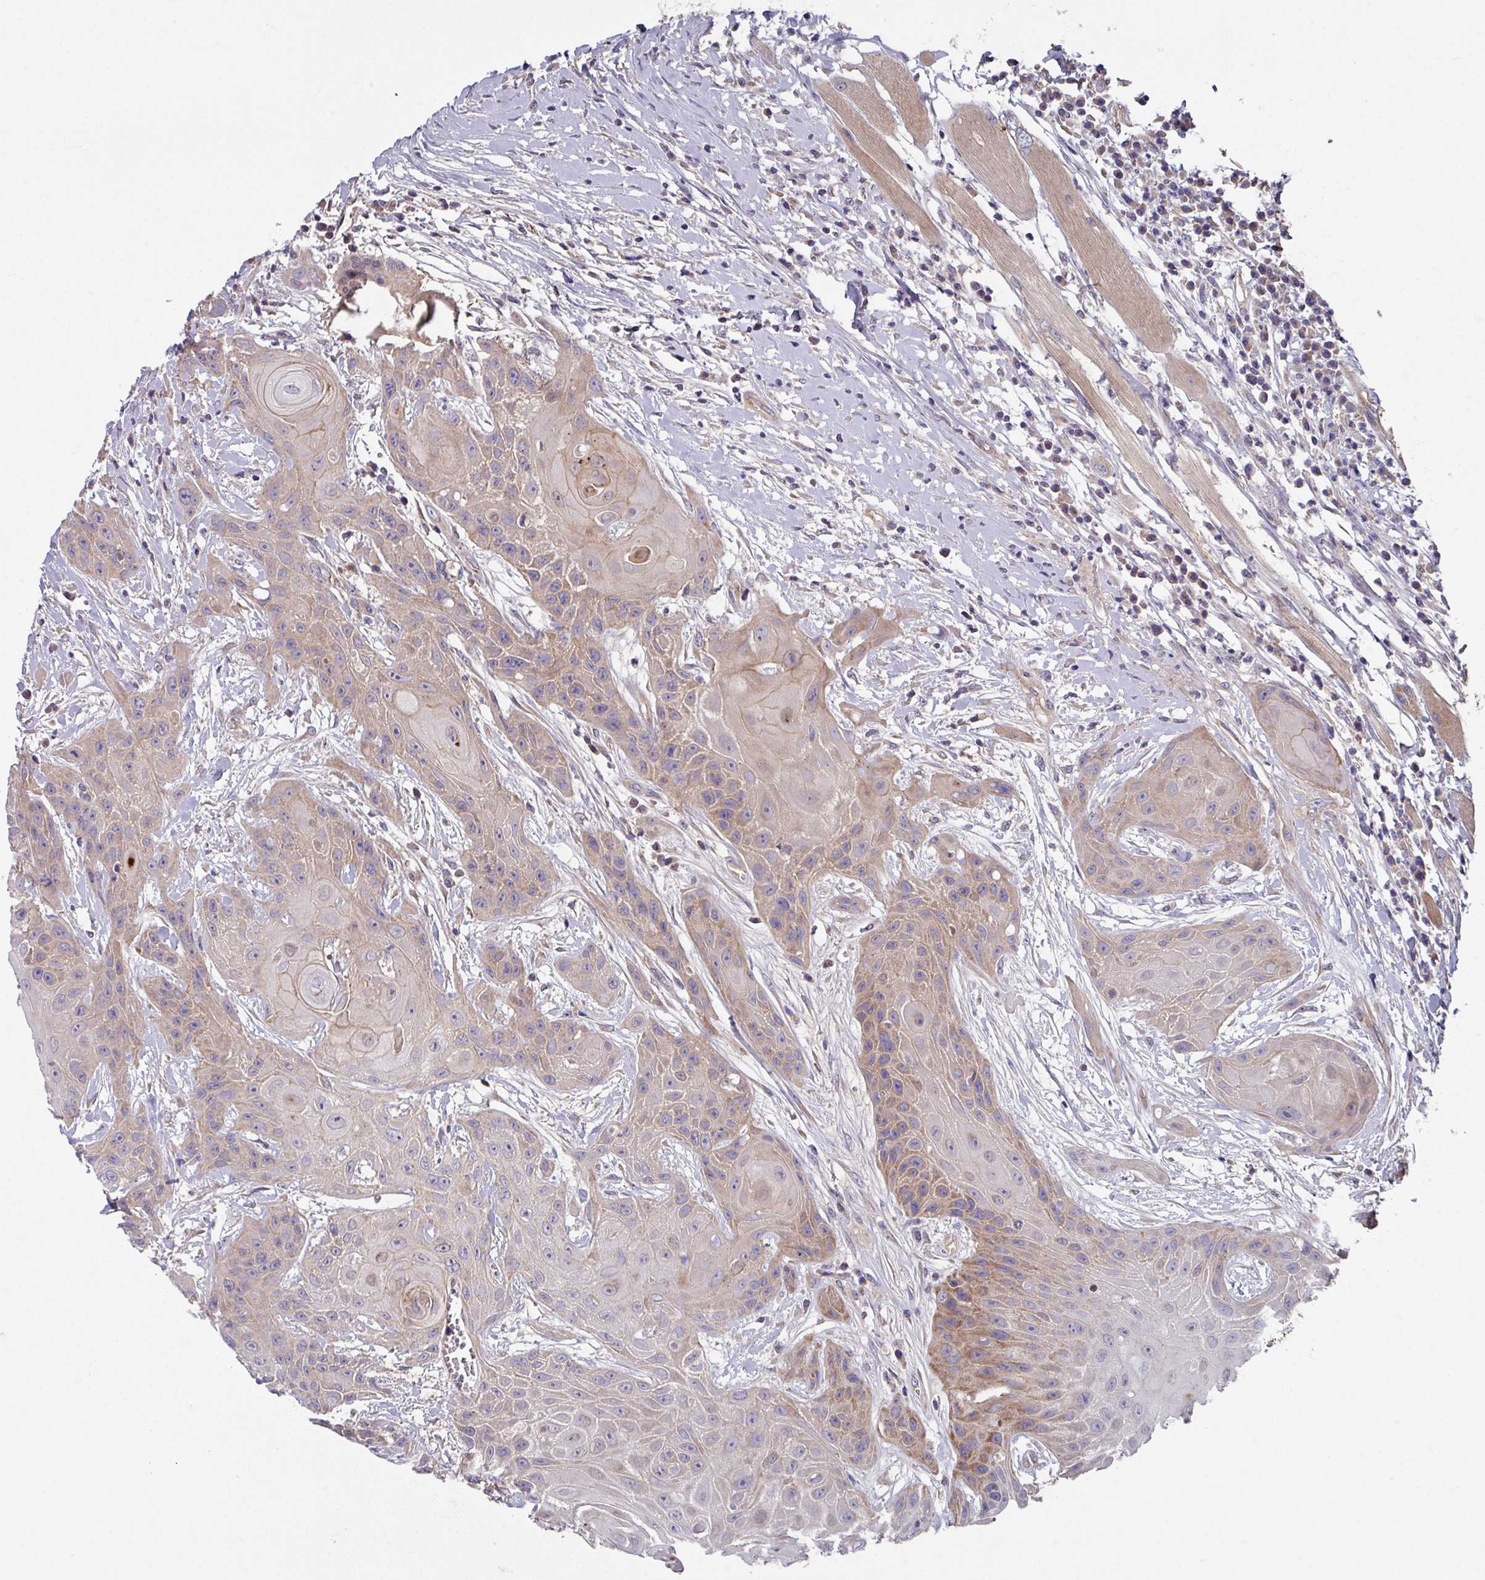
{"staining": {"intensity": "weak", "quantity": "25%-75%", "location": "cytoplasmic/membranous"}, "tissue": "head and neck cancer", "cell_type": "Tumor cells", "image_type": "cancer", "snomed": [{"axis": "morphology", "description": "Squamous cell carcinoma, NOS"}, {"axis": "topography", "description": "Head-Neck"}], "caption": "Tumor cells demonstrate low levels of weak cytoplasmic/membranous expression in about 25%-75% of cells in human squamous cell carcinoma (head and neck). The staining was performed using DAB (3,3'-diaminobenzidine), with brown indicating positive protein expression. Nuclei are stained blue with hematoxylin.", "gene": "DCAF12L2", "patient": {"sex": "female", "age": 73}}